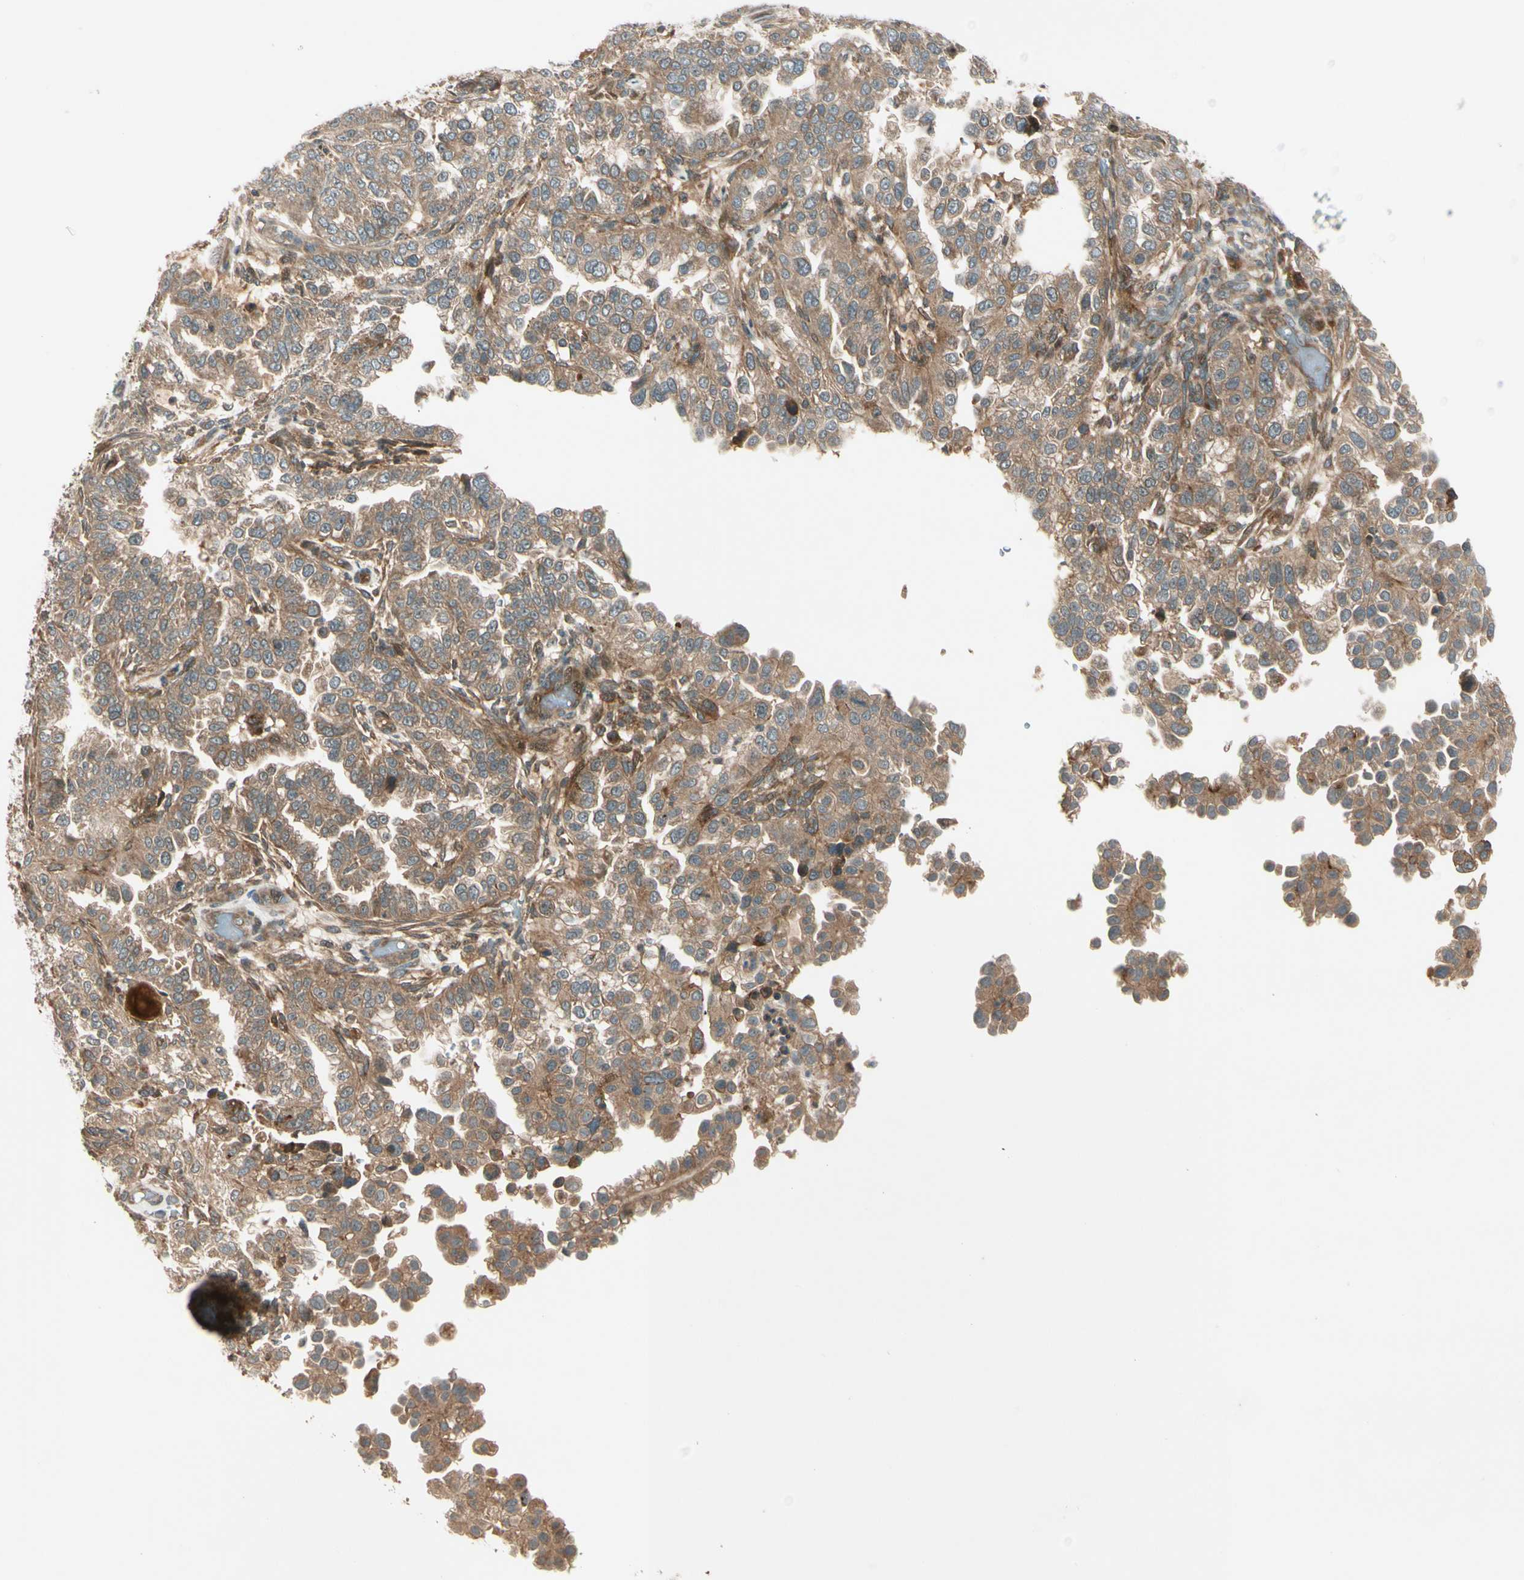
{"staining": {"intensity": "moderate", "quantity": ">75%", "location": "cytoplasmic/membranous"}, "tissue": "endometrial cancer", "cell_type": "Tumor cells", "image_type": "cancer", "snomed": [{"axis": "morphology", "description": "Adenocarcinoma, NOS"}, {"axis": "topography", "description": "Endometrium"}], "caption": "Protein expression analysis of human endometrial cancer (adenocarcinoma) reveals moderate cytoplasmic/membranous positivity in about >75% of tumor cells.", "gene": "ACVR1C", "patient": {"sex": "female", "age": 85}}